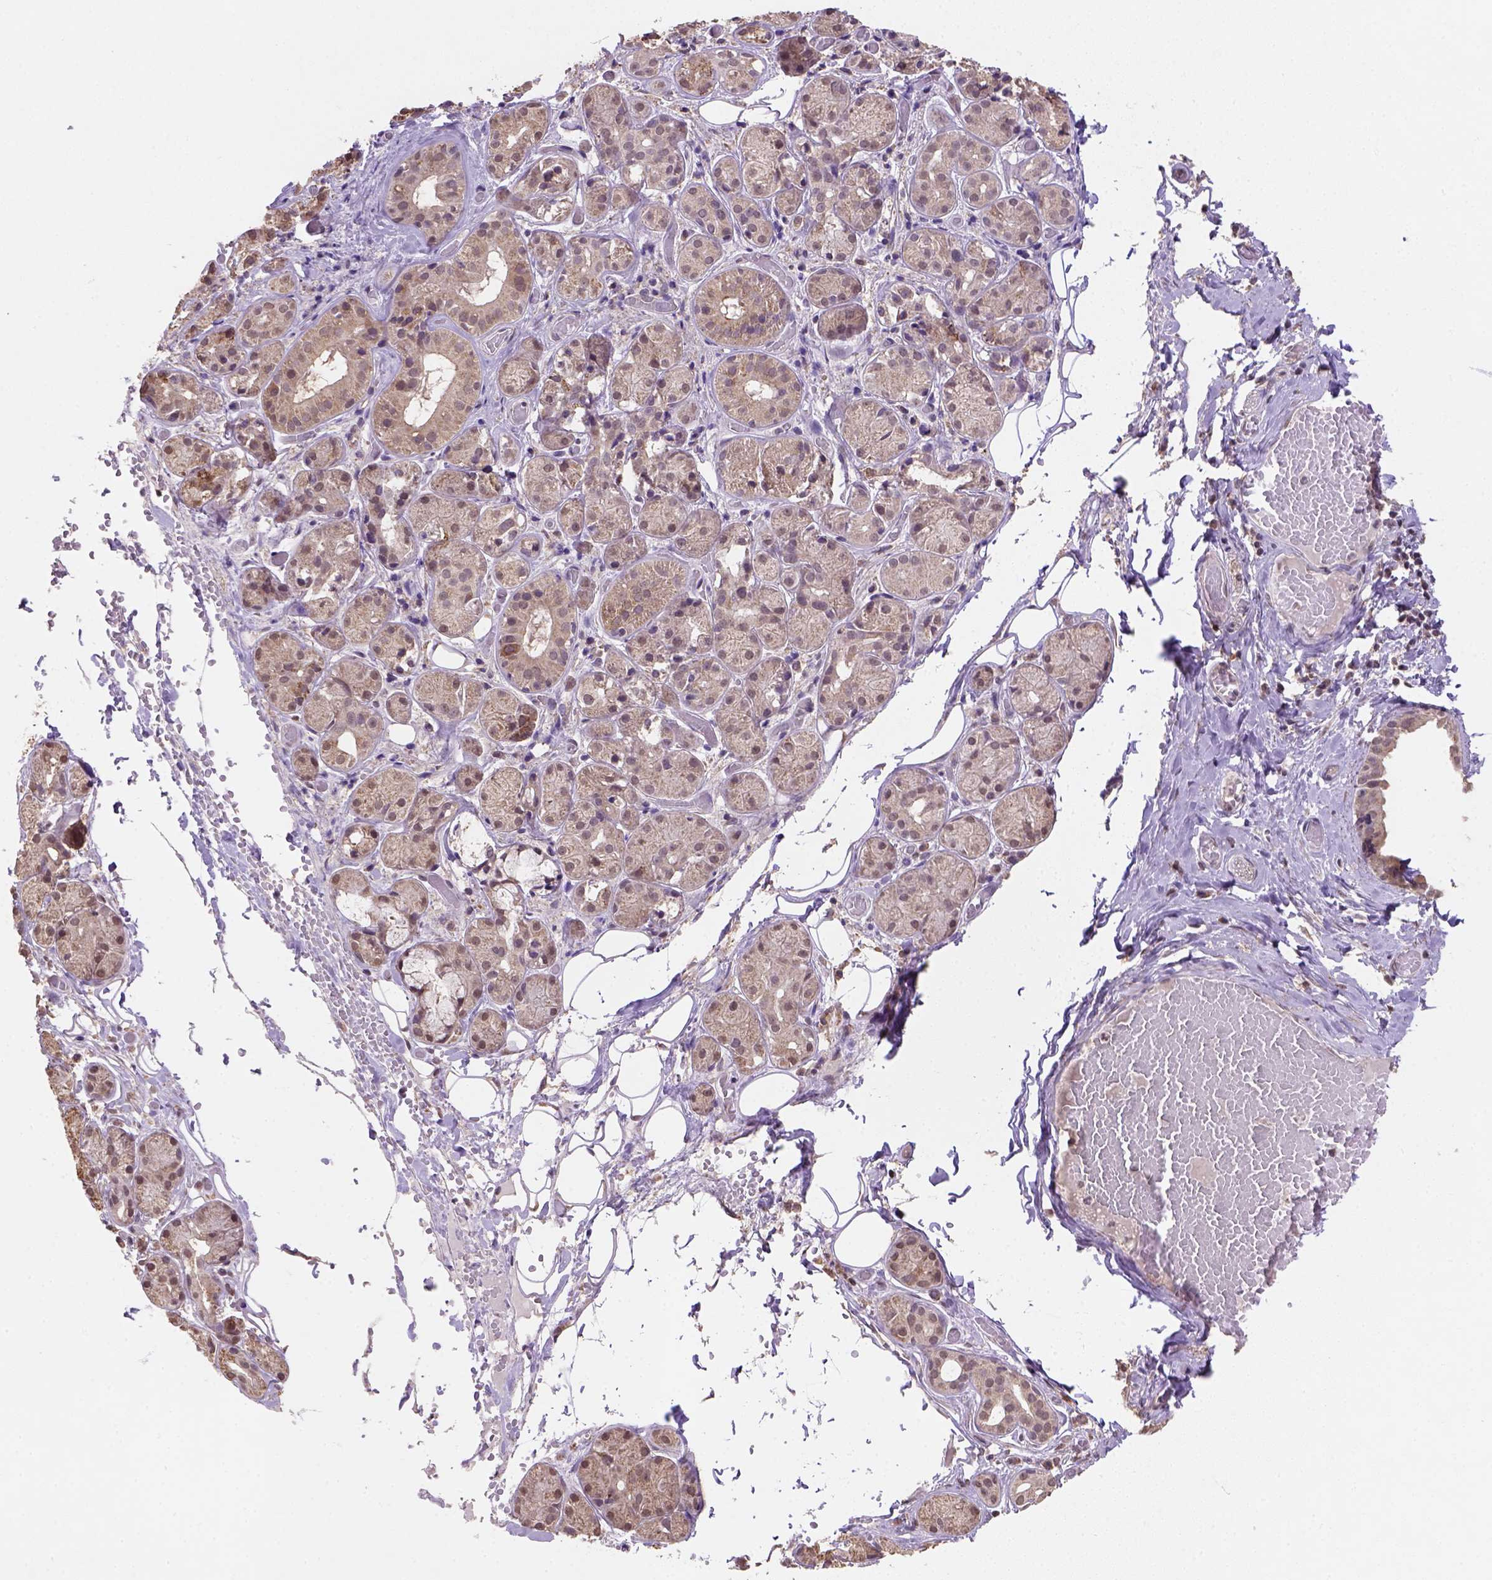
{"staining": {"intensity": "moderate", "quantity": "<25%", "location": "cytoplasmic/membranous,nuclear"}, "tissue": "salivary gland", "cell_type": "Glandular cells", "image_type": "normal", "snomed": [{"axis": "morphology", "description": "Normal tissue, NOS"}, {"axis": "topography", "description": "Salivary gland"}, {"axis": "topography", "description": "Peripheral nerve tissue"}], "caption": "A brown stain shows moderate cytoplasmic/membranous,nuclear staining of a protein in glandular cells of normal salivary gland.", "gene": "NUDT10", "patient": {"sex": "male", "age": 71}}